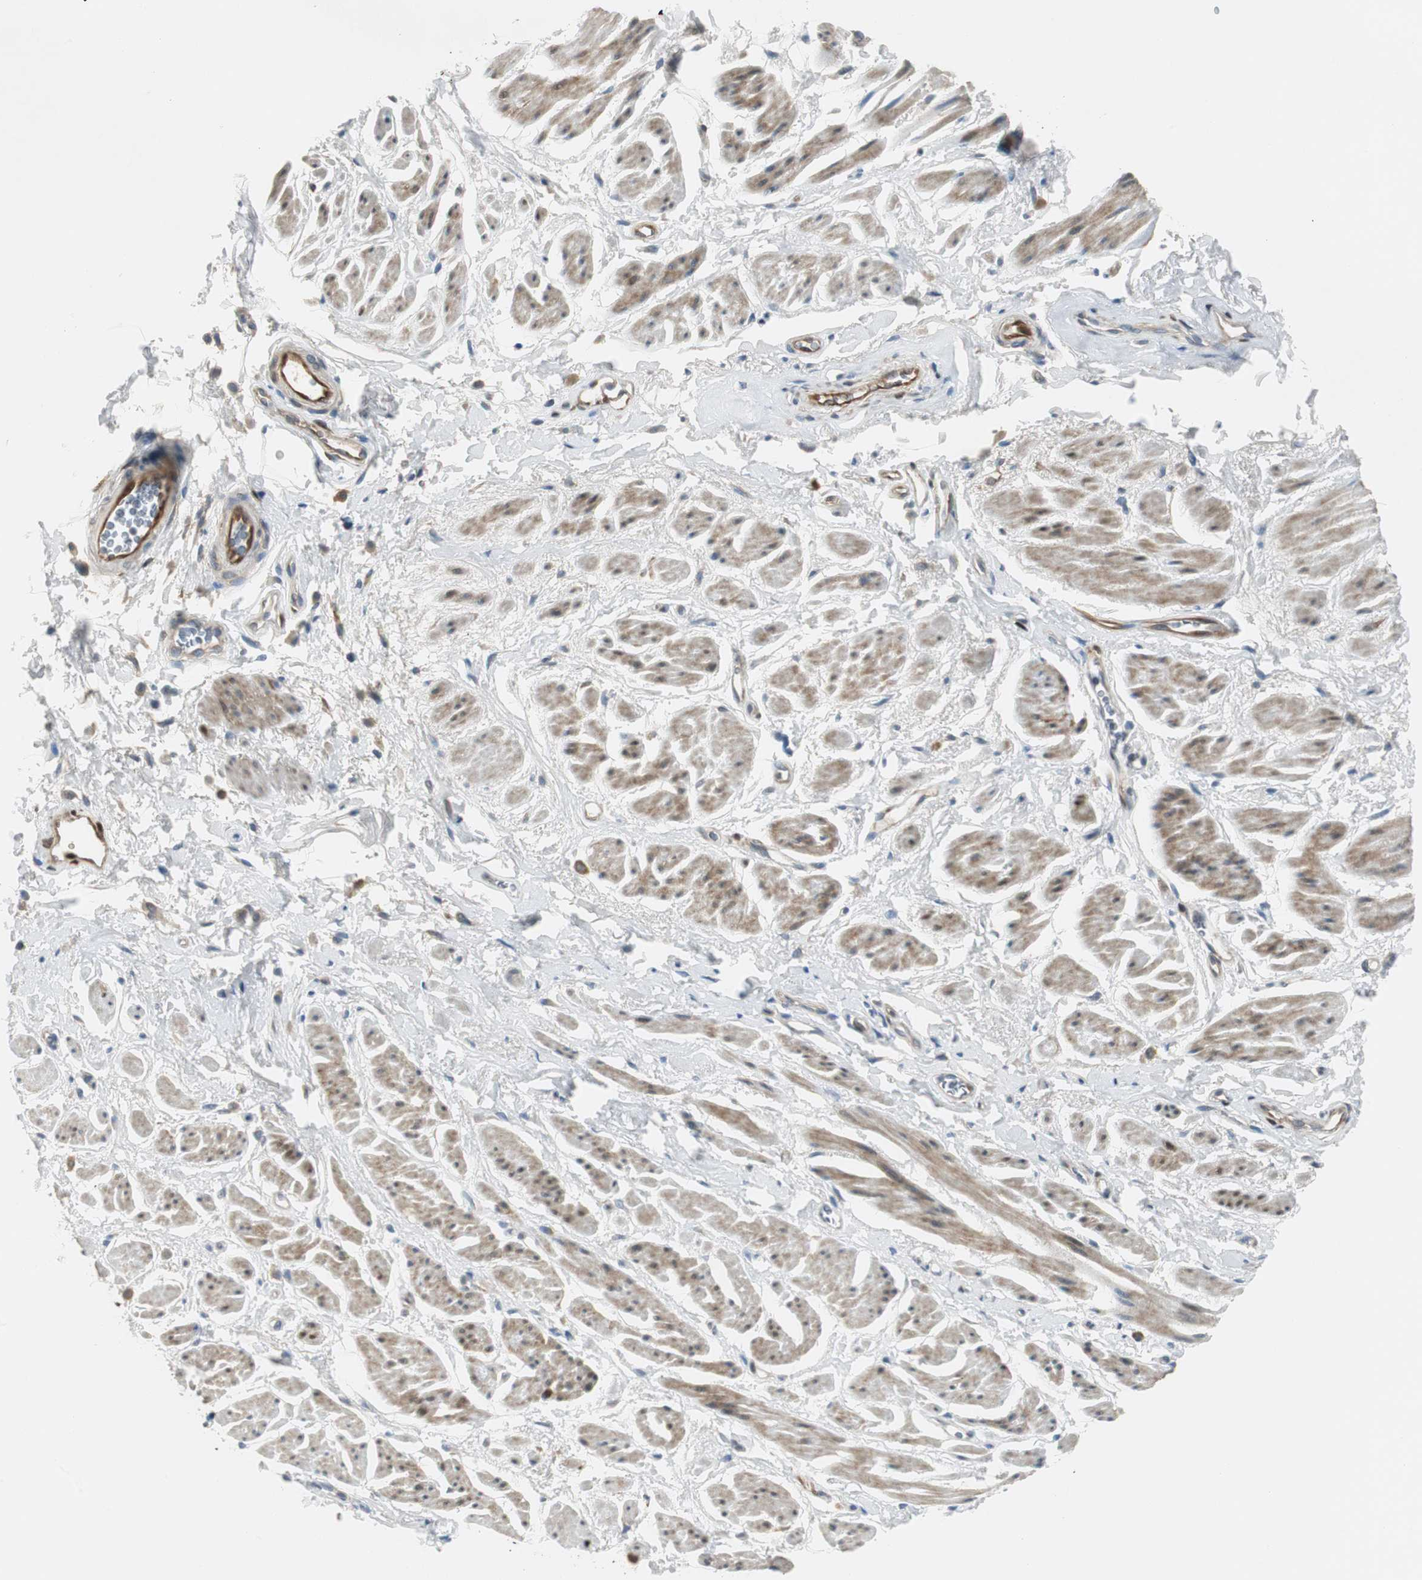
{"staining": {"intensity": "negative", "quantity": "none", "location": "none"}, "tissue": "adipose tissue", "cell_type": "Adipocytes", "image_type": "normal", "snomed": [{"axis": "morphology", "description": "Normal tissue, NOS"}, {"axis": "topography", "description": "Soft tissue"}, {"axis": "topography", "description": "Peripheral nerve tissue"}], "caption": "DAB (3,3'-diaminobenzidine) immunohistochemical staining of benign adipose tissue exhibits no significant expression in adipocytes. (Brightfield microscopy of DAB (3,3'-diaminobenzidine) immunohistochemistry at high magnification).", "gene": "FHL2", "patient": {"sex": "female", "age": 71}}